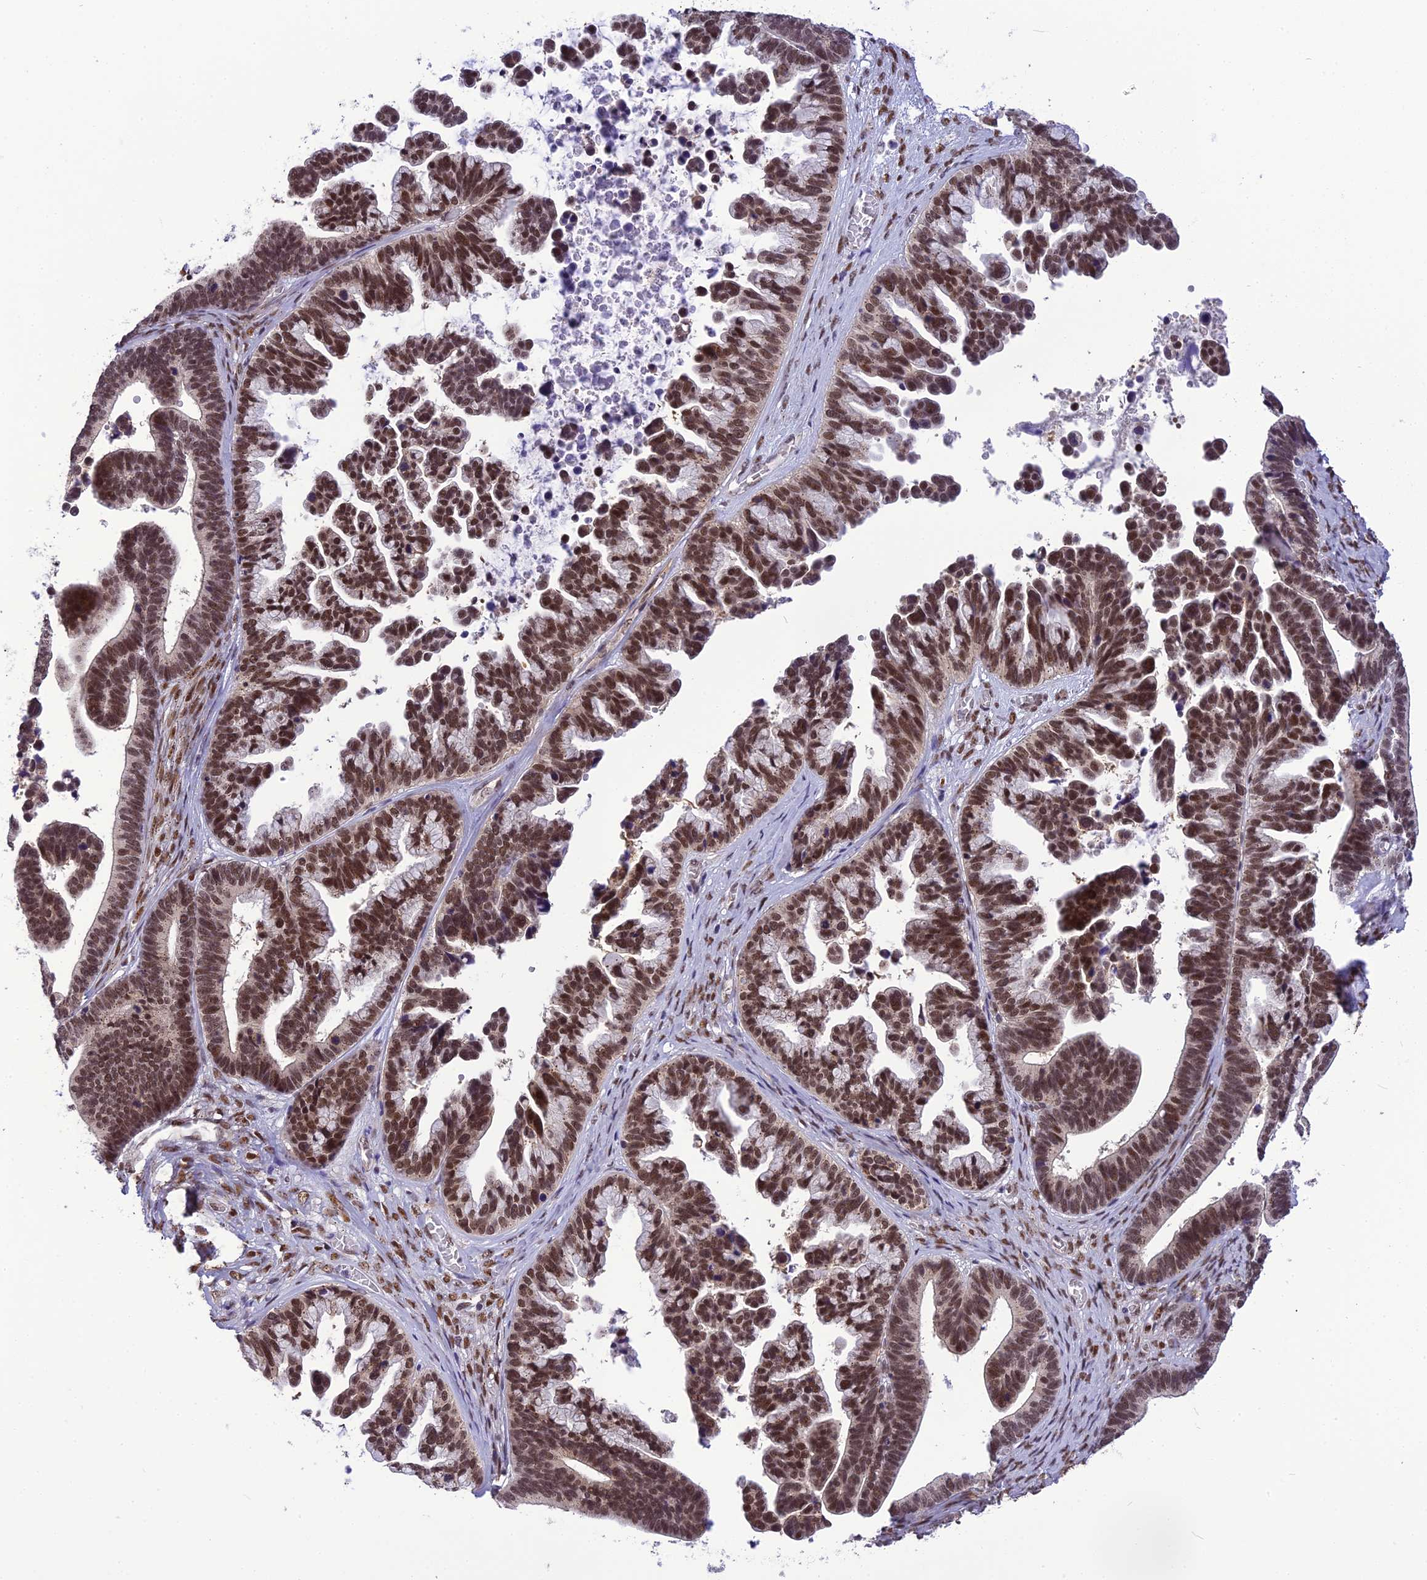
{"staining": {"intensity": "strong", "quantity": ">75%", "location": "nuclear"}, "tissue": "ovarian cancer", "cell_type": "Tumor cells", "image_type": "cancer", "snomed": [{"axis": "morphology", "description": "Cystadenocarcinoma, serous, NOS"}, {"axis": "topography", "description": "Ovary"}], "caption": "Immunohistochemical staining of human ovarian cancer (serous cystadenocarcinoma) demonstrates strong nuclear protein positivity in about >75% of tumor cells.", "gene": "IRF2BP1", "patient": {"sex": "female", "age": 56}}